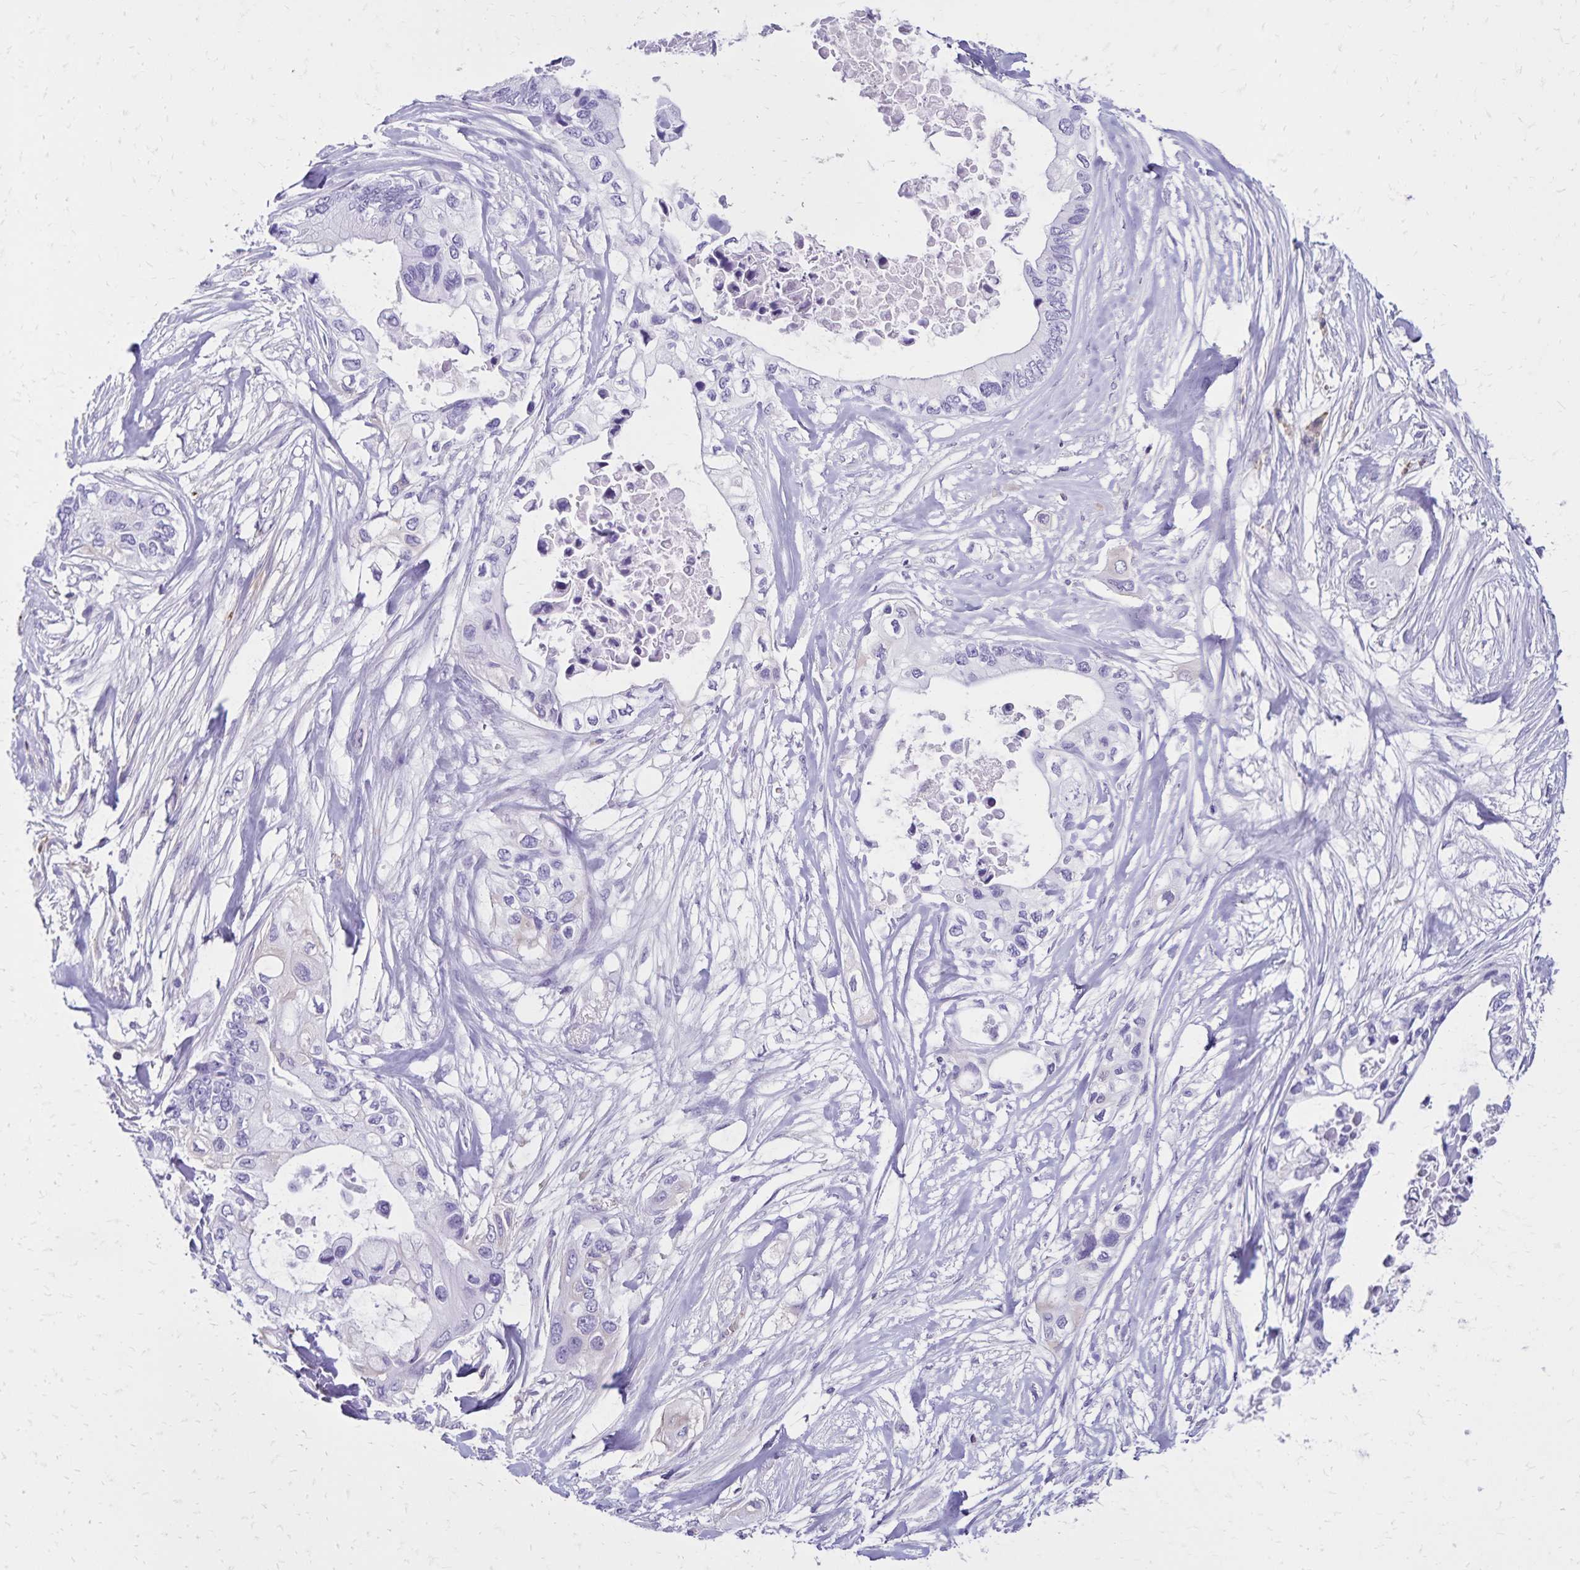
{"staining": {"intensity": "negative", "quantity": "none", "location": "none"}, "tissue": "pancreatic cancer", "cell_type": "Tumor cells", "image_type": "cancer", "snomed": [{"axis": "morphology", "description": "Adenocarcinoma, NOS"}, {"axis": "topography", "description": "Pancreas"}], "caption": "Immunohistochemical staining of pancreatic cancer demonstrates no significant positivity in tumor cells.", "gene": "CD27", "patient": {"sex": "female", "age": 63}}